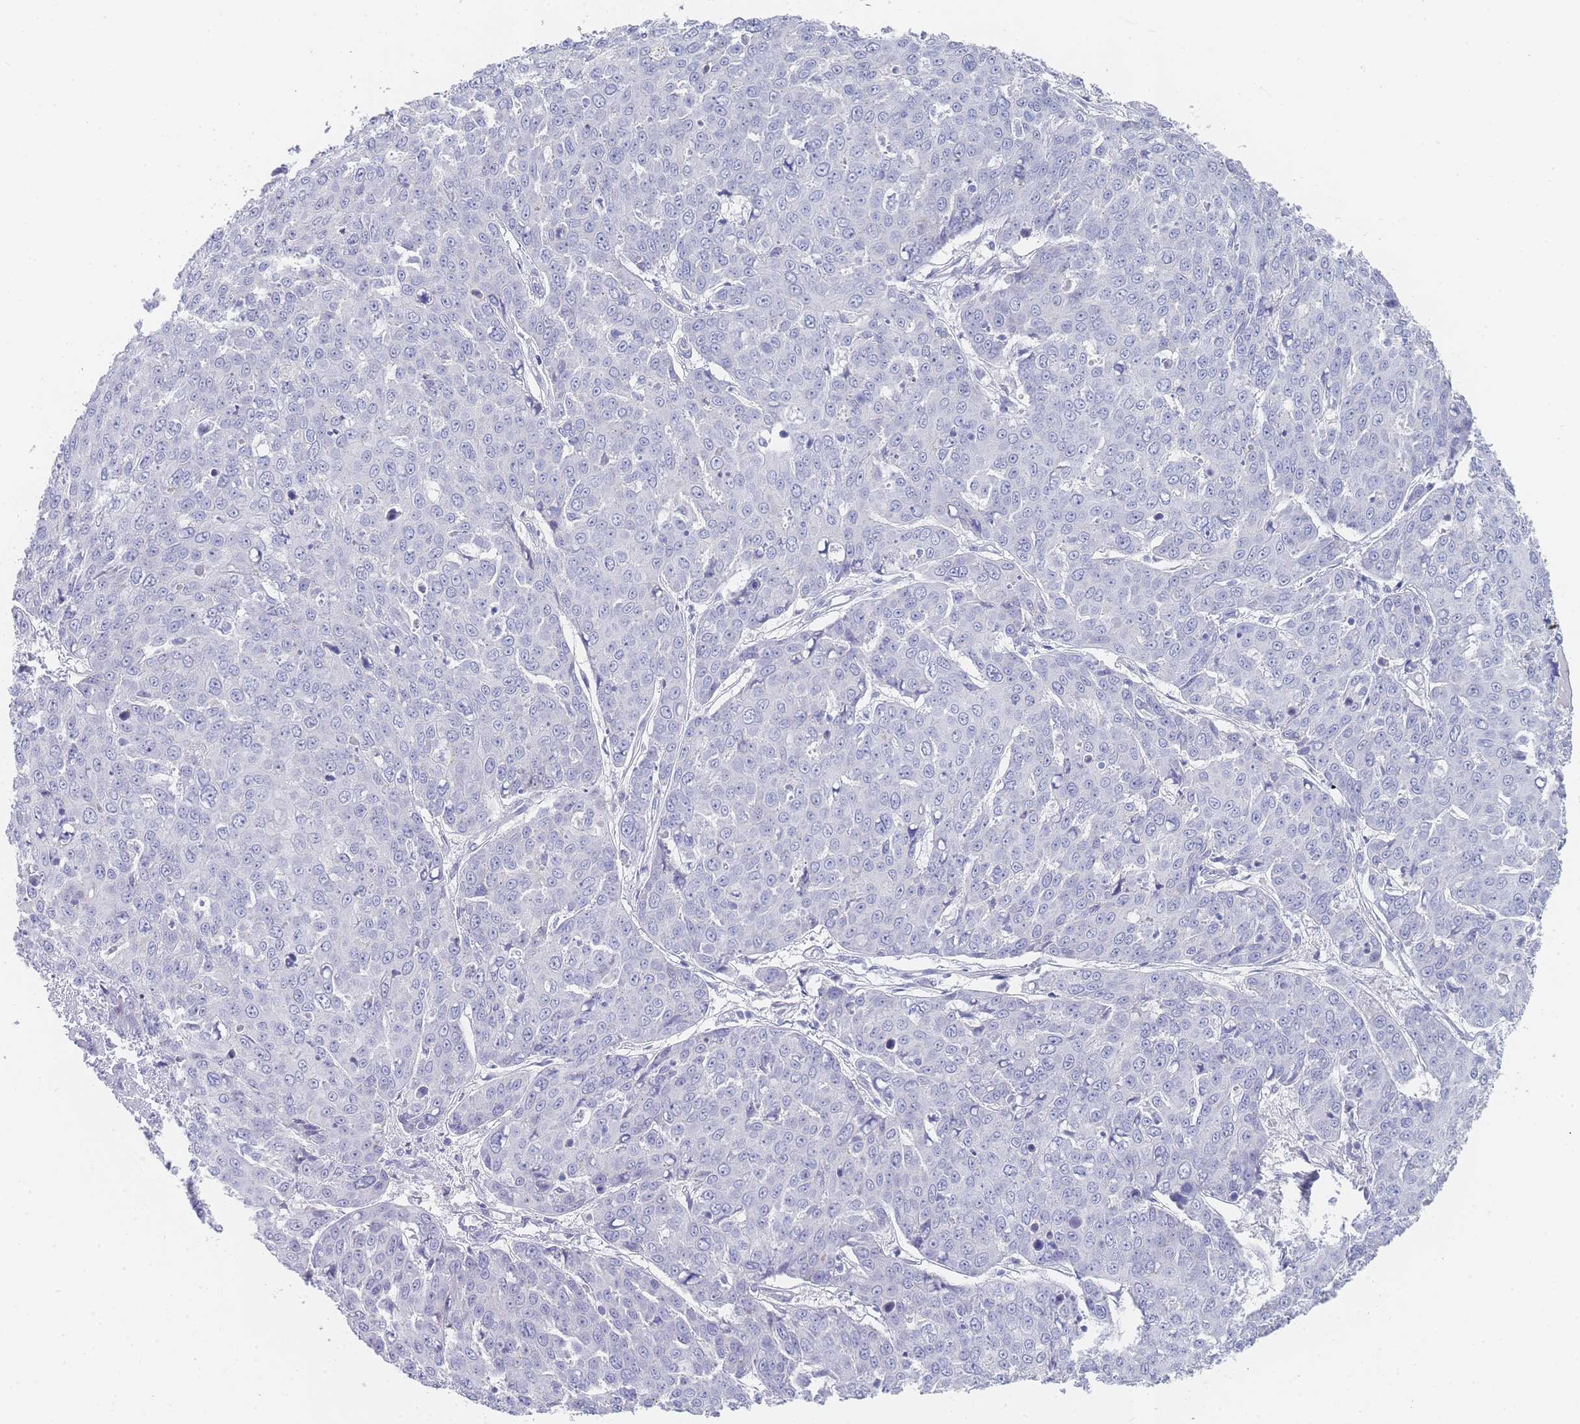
{"staining": {"intensity": "negative", "quantity": "none", "location": "none"}, "tissue": "skin cancer", "cell_type": "Tumor cells", "image_type": "cancer", "snomed": [{"axis": "morphology", "description": "Squamous cell carcinoma, NOS"}, {"axis": "topography", "description": "Skin"}], "caption": "Protein analysis of skin cancer (squamous cell carcinoma) reveals no significant expression in tumor cells.", "gene": "IMPG1", "patient": {"sex": "male", "age": 71}}